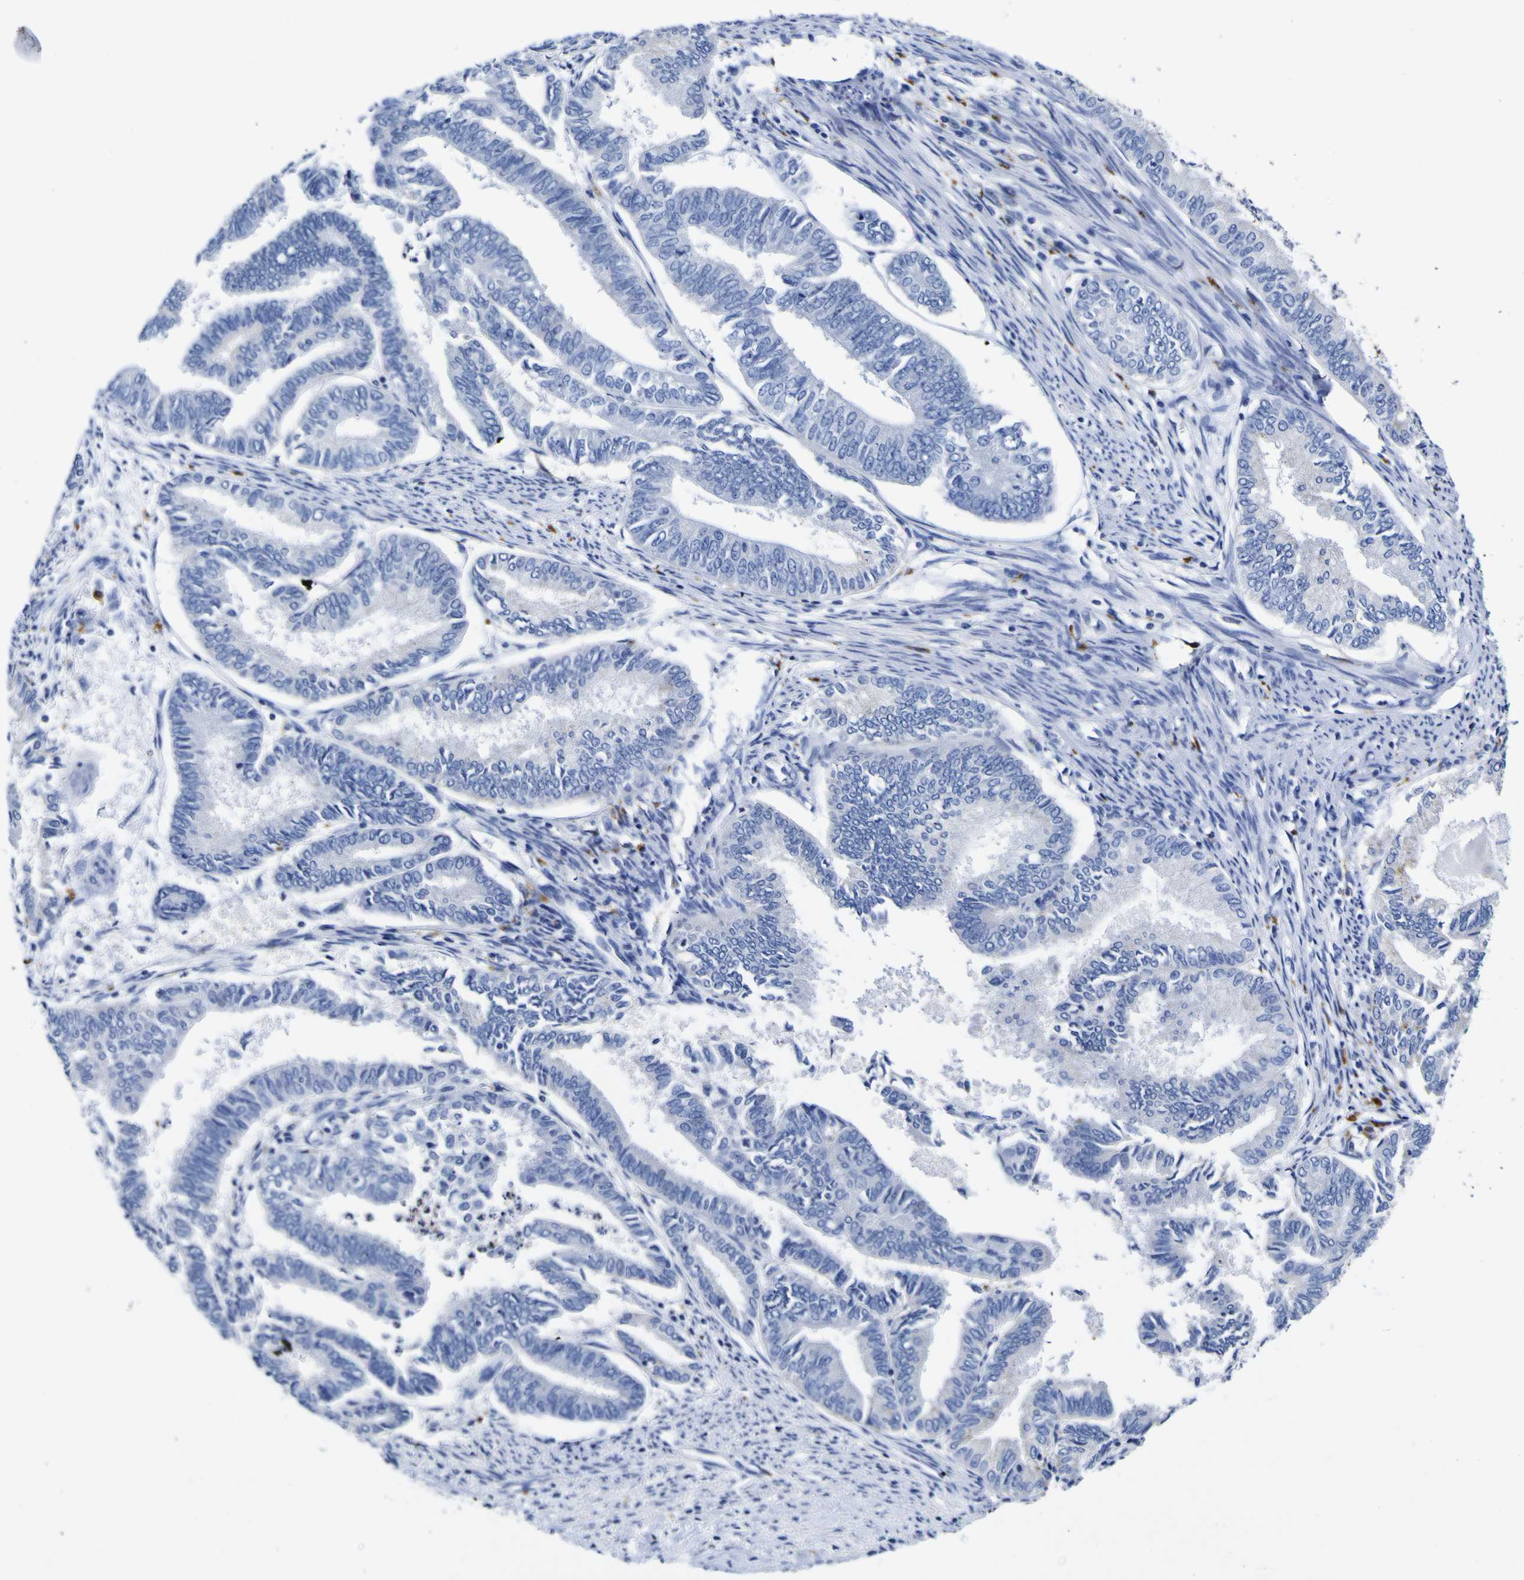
{"staining": {"intensity": "negative", "quantity": "none", "location": "none"}, "tissue": "endometrial cancer", "cell_type": "Tumor cells", "image_type": "cancer", "snomed": [{"axis": "morphology", "description": "Adenocarcinoma, NOS"}, {"axis": "topography", "description": "Endometrium"}], "caption": "High power microscopy histopathology image of an immunohistochemistry micrograph of endometrial cancer (adenocarcinoma), revealing no significant staining in tumor cells. (Stains: DAB IHC with hematoxylin counter stain, Microscopy: brightfield microscopy at high magnification).", "gene": "HLA-DQA1", "patient": {"sex": "female", "age": 86}}